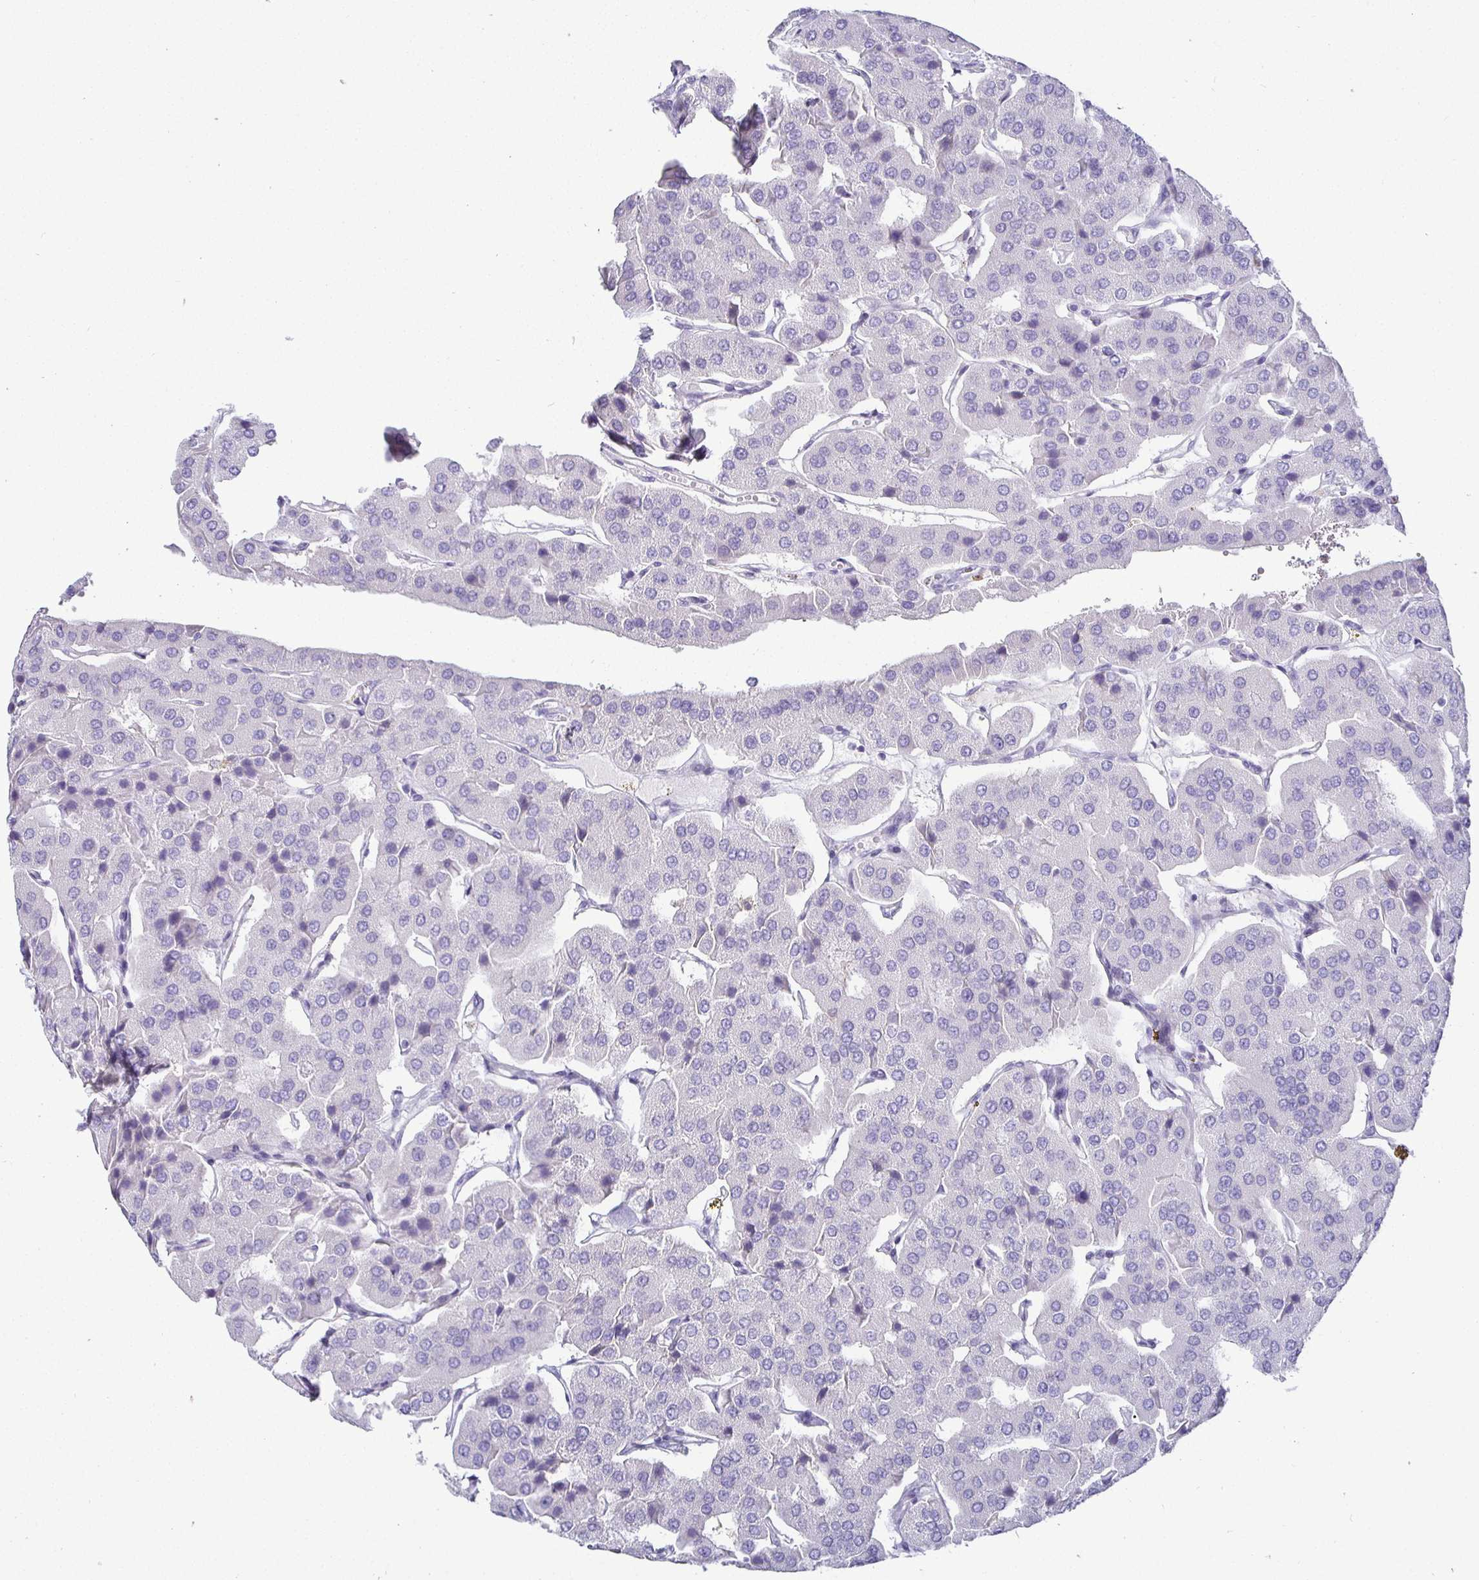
{"staining": {"intensity": "negative", "quantity": "none", "location": "none"}, "tissue": "parathyroid gland", "cell_type": "Glandular cells", "image_type": "normal", "snomed": [{"axis": "morphology", "description": "Normal tissue, NOS"}, {"axis": "morphology", "description": "Adenoma, NOS"}, {"axis": "topography", "description": "Parathyroid gland"}], "caption": "Glandular cells show no significant staining in unremarkable parathyroid gland. (DAB IHC visualized using brightfield microscopy, high magnification).", "gene": "SIRPA", "patient": {"sex": "female", "age": 86}}